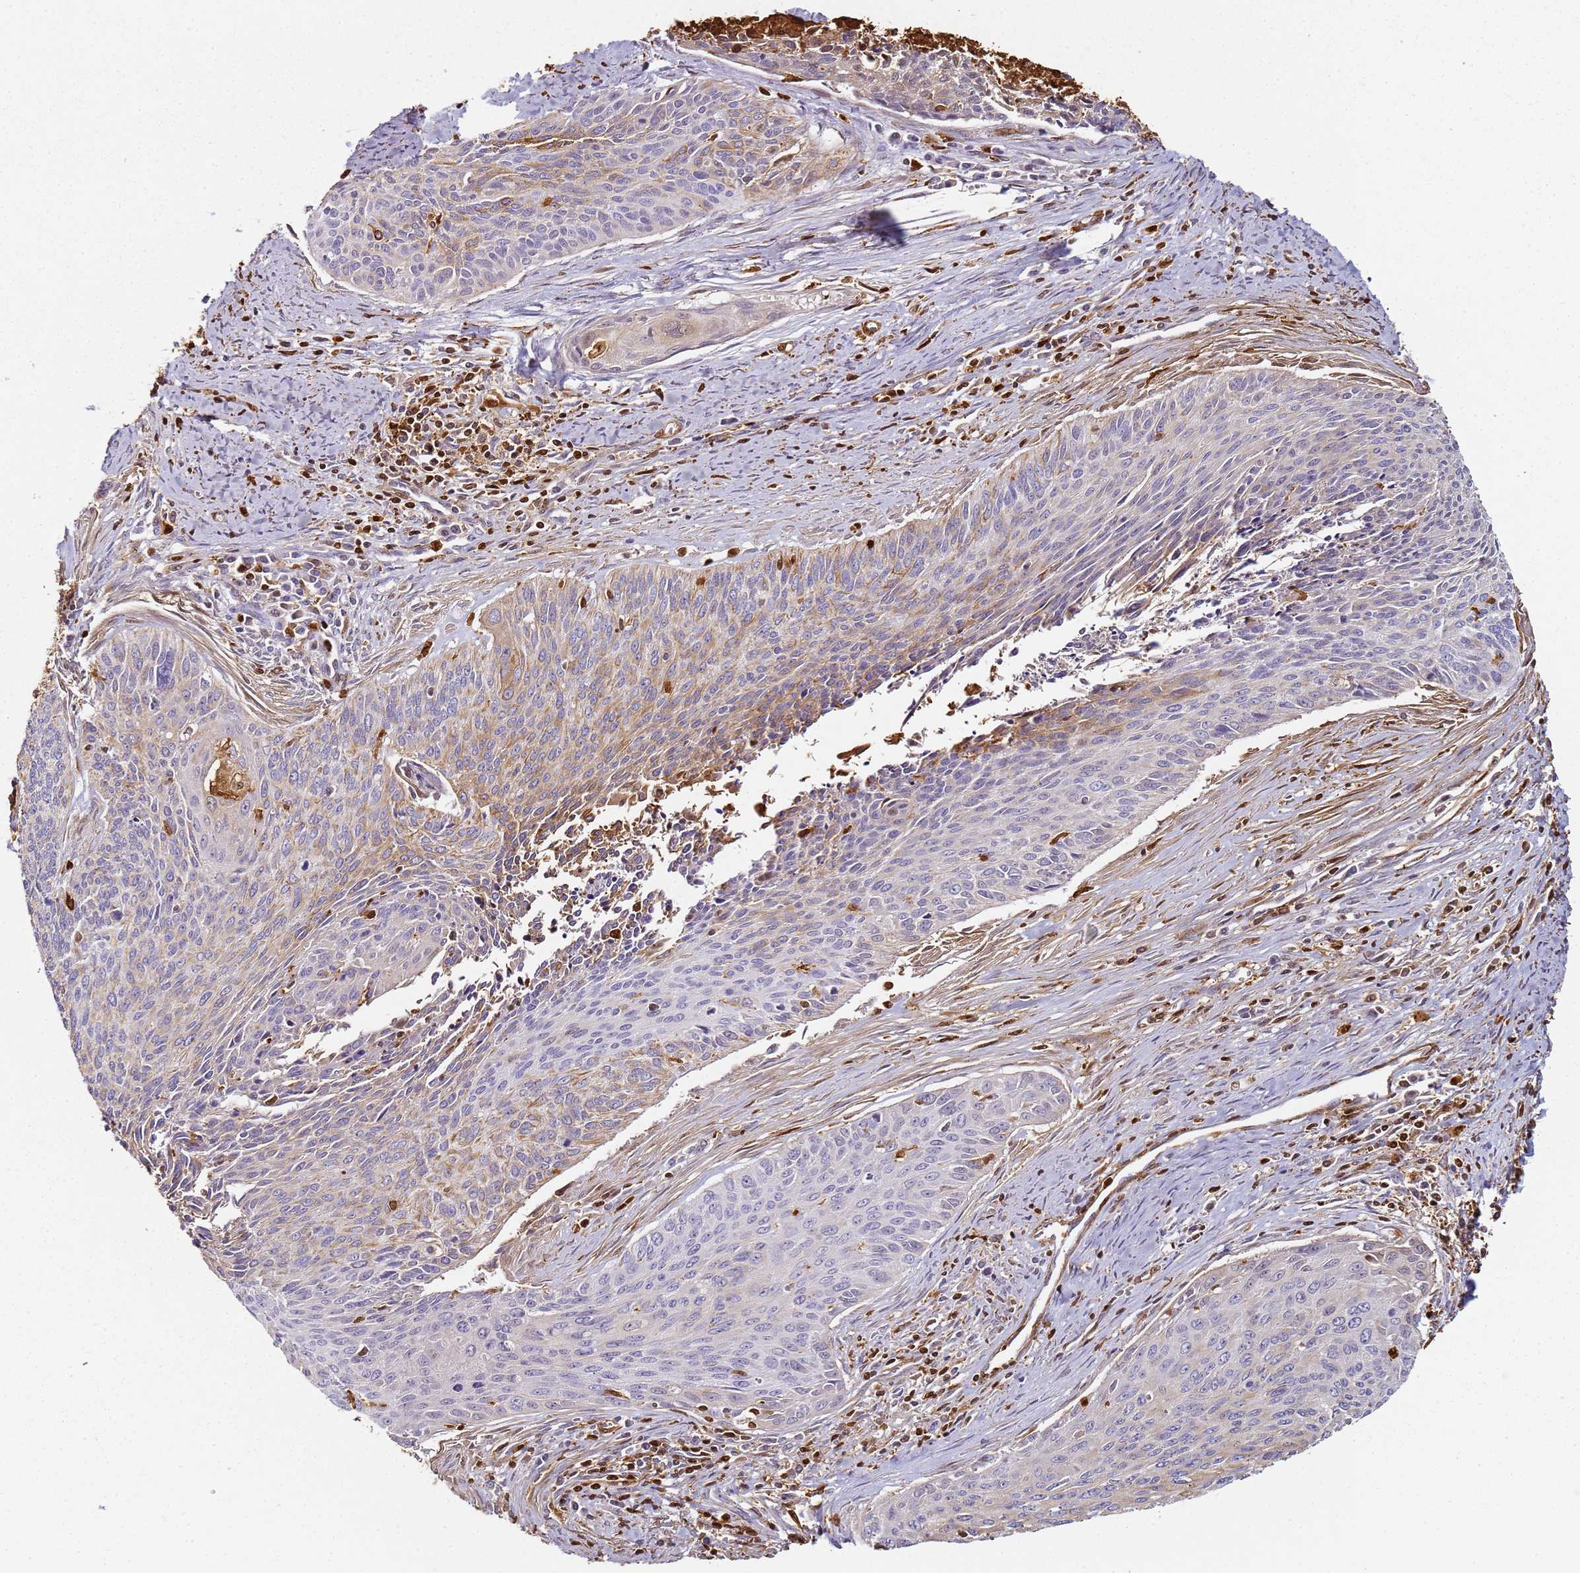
{"staining": {"intensity": "weak", "quantity": "<25%", "location": "cytoplasmic/membranous"}, "tissue": "cervical cancer", "cell_type": "Tumor cells", "image_type": "cancer", "snomed": [{"axis": "morphology", "description": "Squamous cell carcinoma, NOS"}, {"axis": "topography", "description": "Cervix"}], "caption": "The micrograph exhibits no staining of tumor cells in cervical cancer (squamous cell carcinoma).", "gene": "S100A4", "patient": {"sex": "female", "age": 55}}